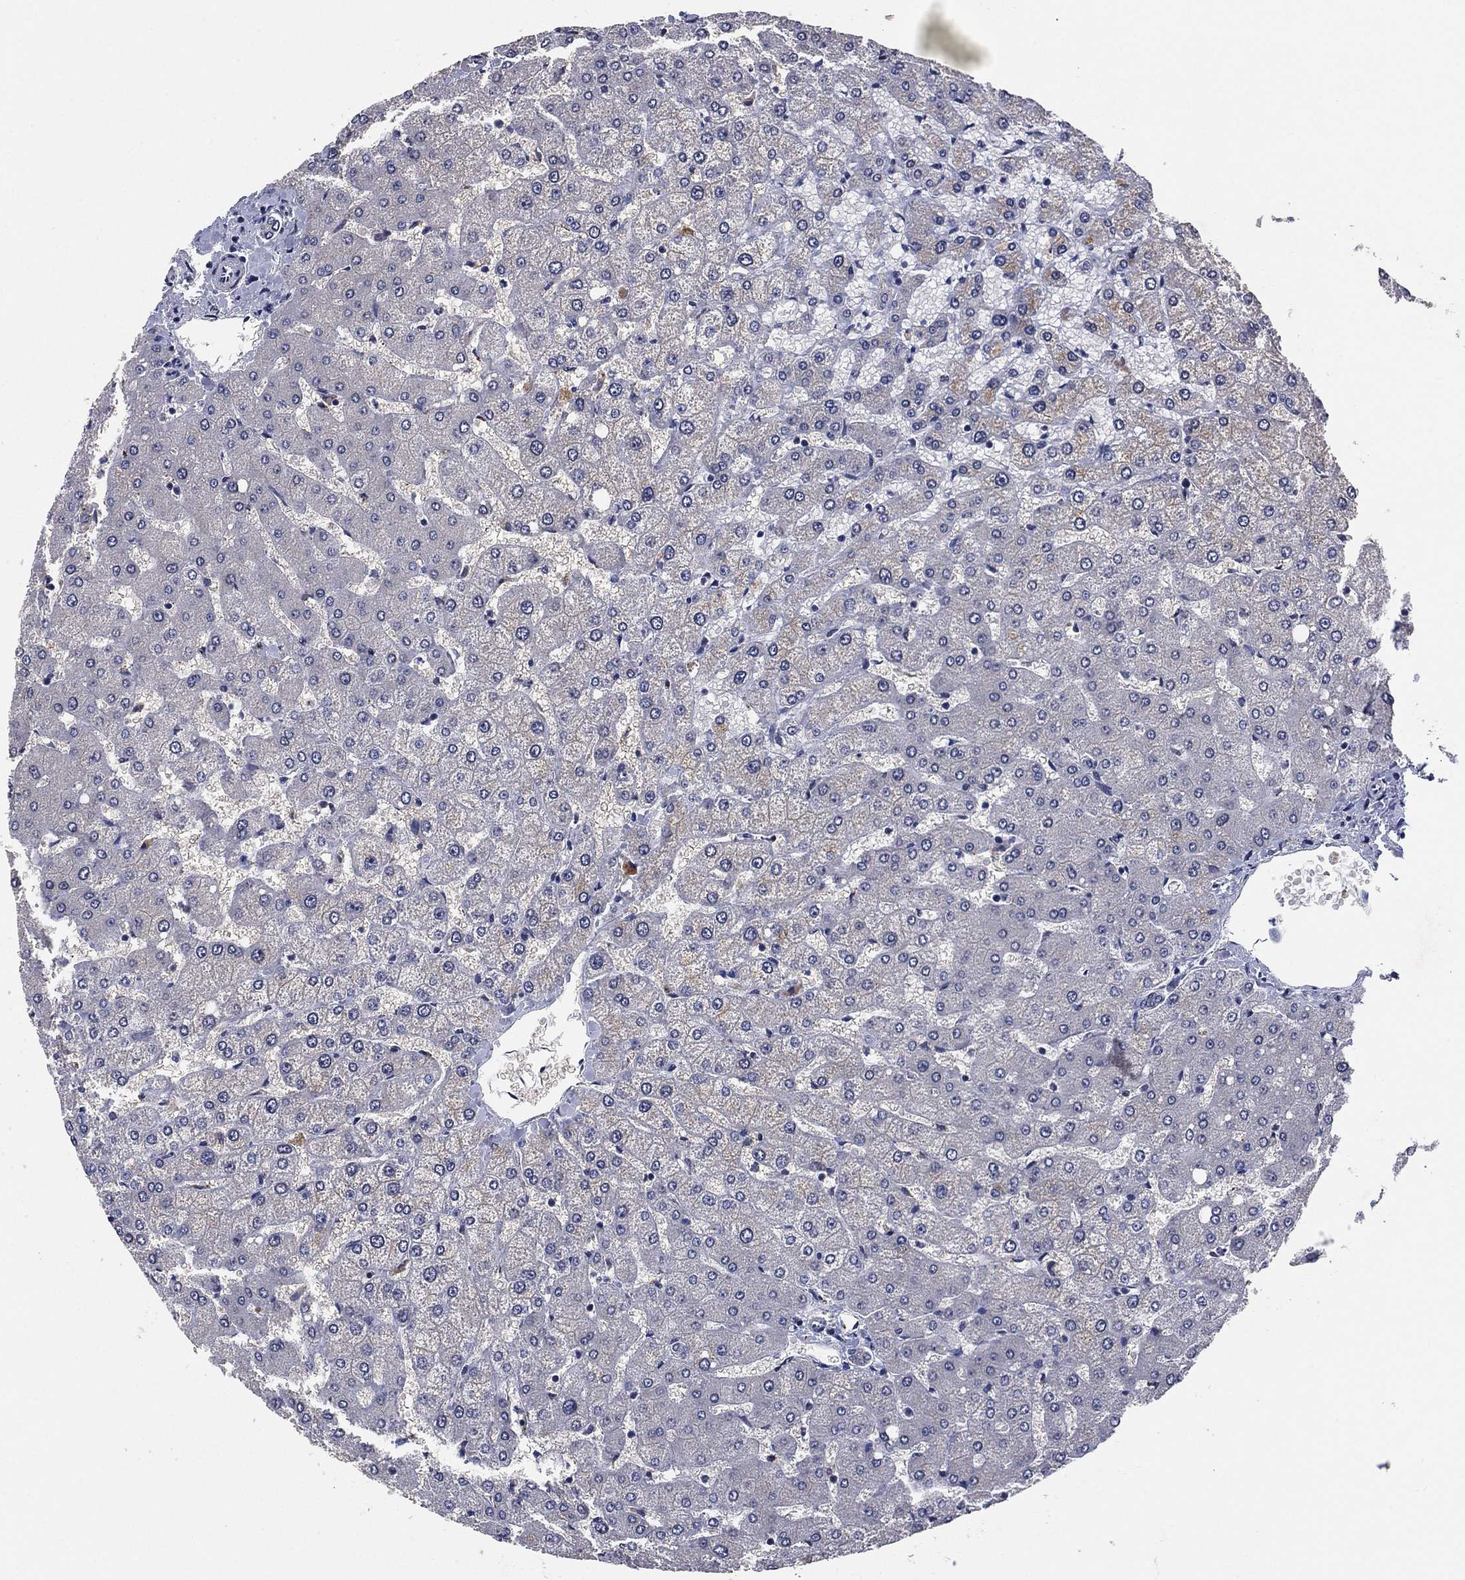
{"staining": {"intensity": "negative", "quantity": "none", "location": "none"}, "tissue": "liver", "cell_type": "Cholangiocytes", "image_type": "normal", "snomed": [{"axis": "morphology", "description": "Normal tissue, NOS"}, {"axis": "topography", "description": "Liver"}], "caption": "The IHC micrograph has no significant positivity in cholangiocytes of liver. (Stains: DAB (3,3'-diaminobenzidine) IHC with hematoxylin counter stain, Microscopy: brightfield microscopy at high magnification).", "gene": "SELENOO", "patient": {"sex": "female", "age": 54}}